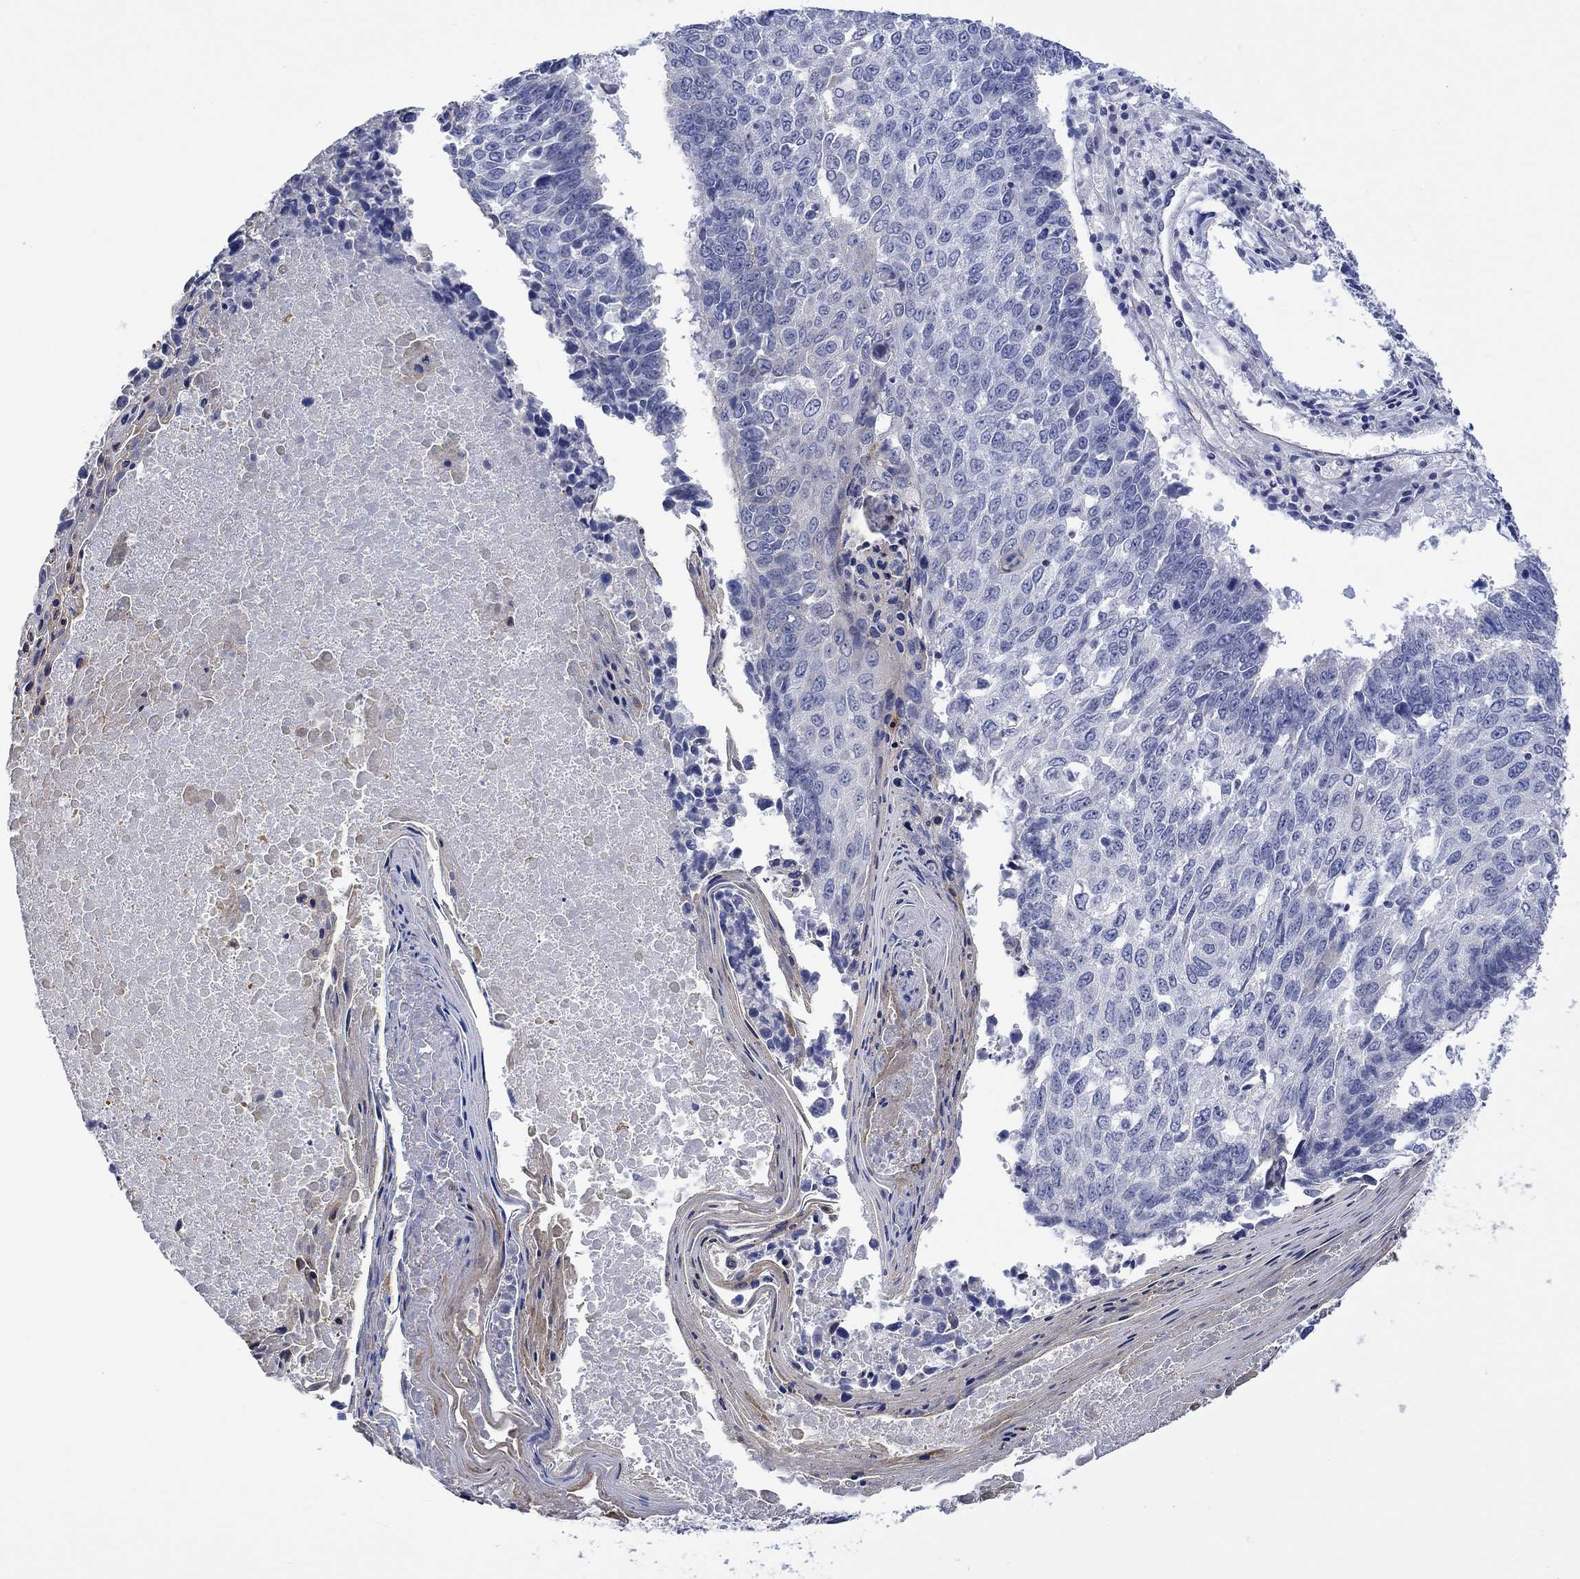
{"staining": {"intensity": "negative", "quantity": "none", "location": "none"}, "tissue": "lung cancer", "cell_type": "Tumor cells", "image_type": "cancer", "snomed": [{"axis": "morphology", "description": "Squamous cell carcinoma, NOS"}, {"axis": "topography", "description": "Lung"}], "caption": "This photomicrograph is of lung cancer (squamous cell carcinoma) stained with immunohistochemistry to label a protein in brown with the nuclei are counter-stained blue. There is no expression in tumor cells.", "gene": "AGRP", "patient": {"sex": "male", "age": 73}}